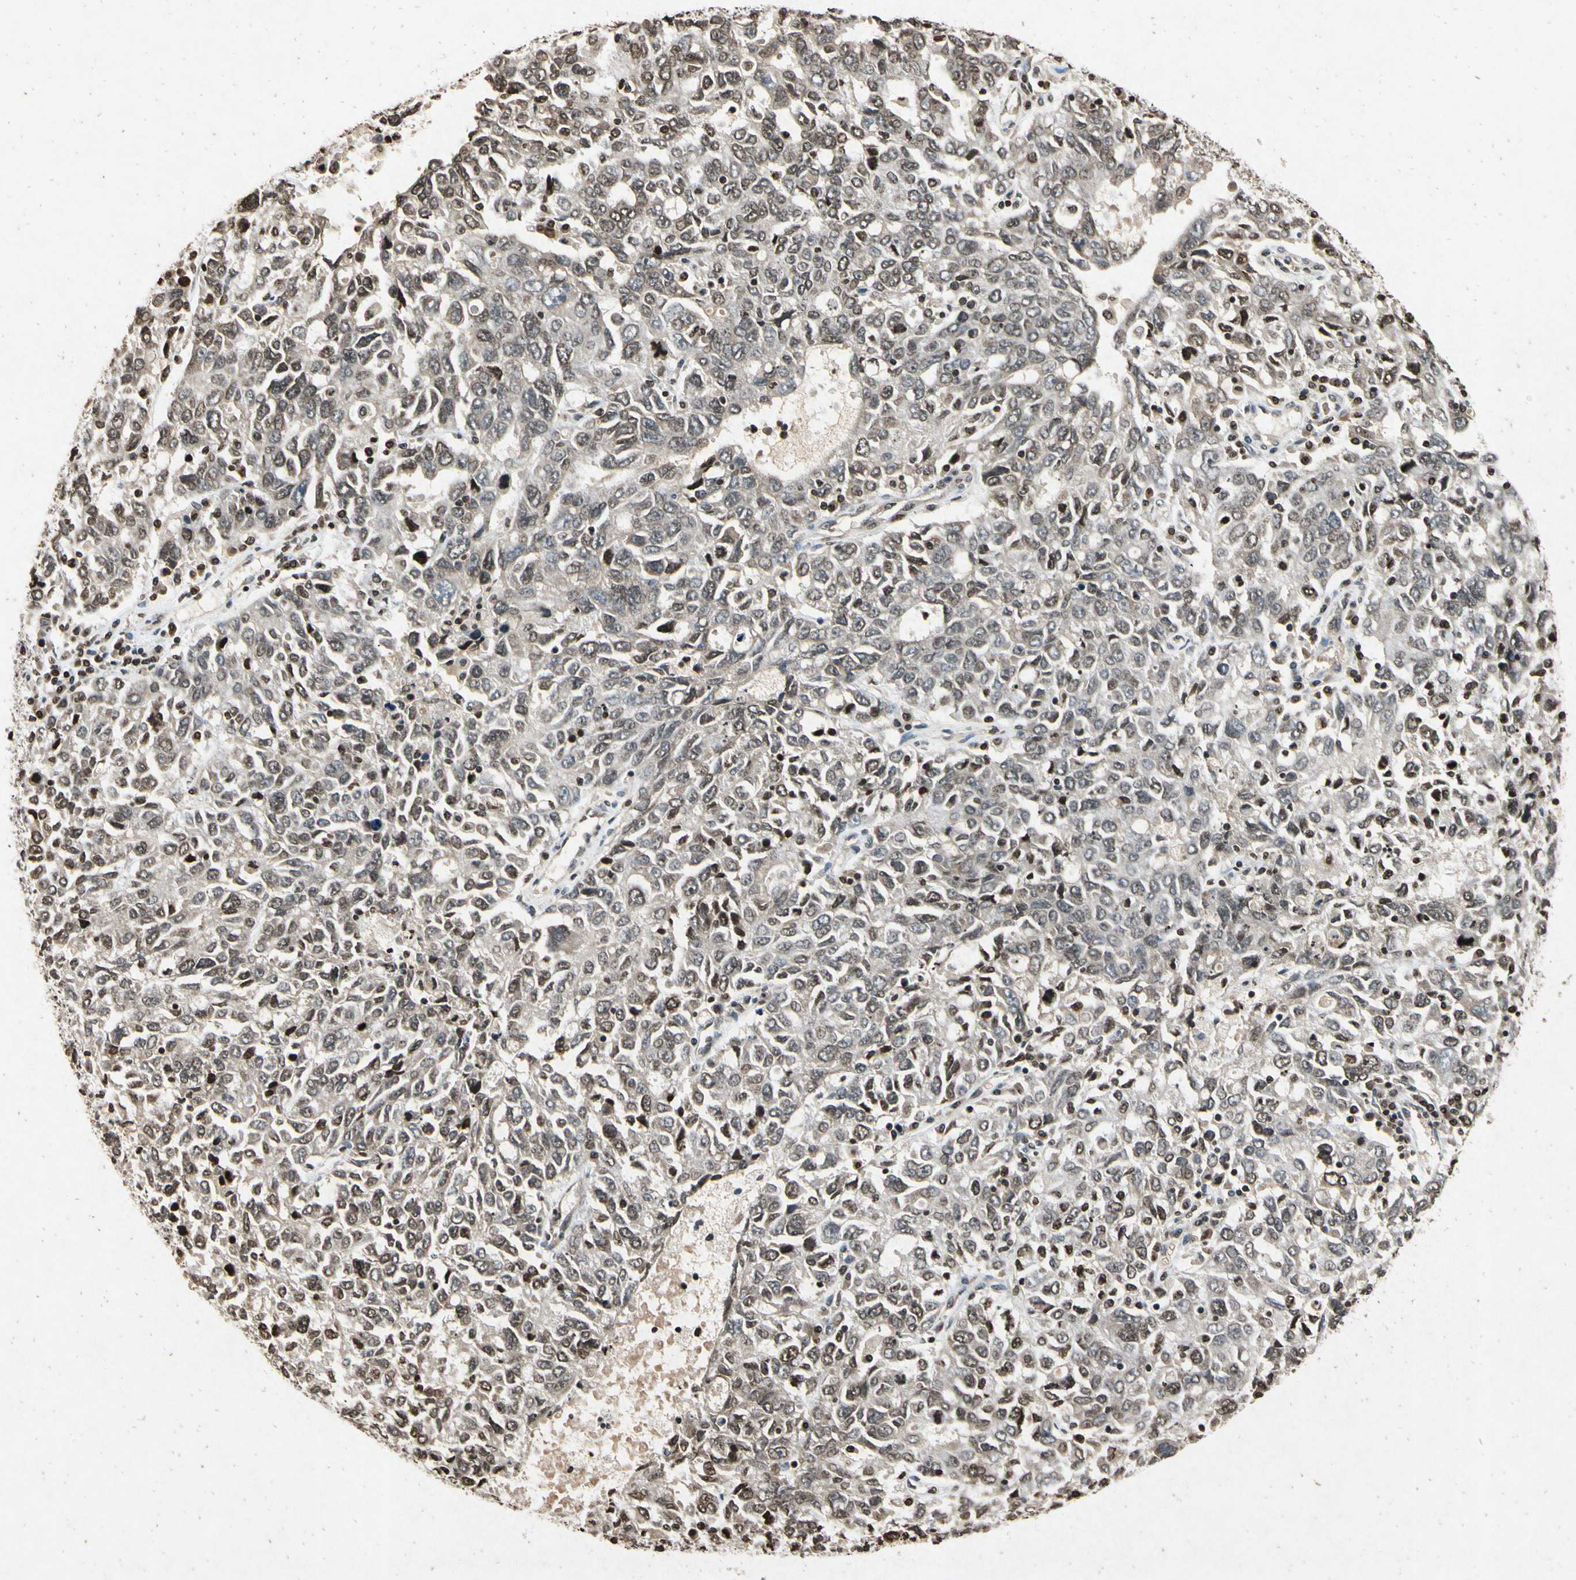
{"staining": {"intensity": "moderate", "quantity": "25%-75%", "location": "cytoplasmic/membranous,nuclear"}, "tissue": "ovarian cancer", "cell_type": "Tumor cells", "image_type": "cancer", "snomed": [{"axis": "morphology", "description": "Carcinoma, endometroid"}, {"axis": "topography", "description": "Ovary"}], "caption": "Protein staining of endometroid carcinoma (ovarian) tissue exhibits moderate cytoplasmic/membranous and nuclear expression in about 25%-75% of tumor cells.", "gene": "HOXB3", "patient": {"sex": "female", "age": 62}}